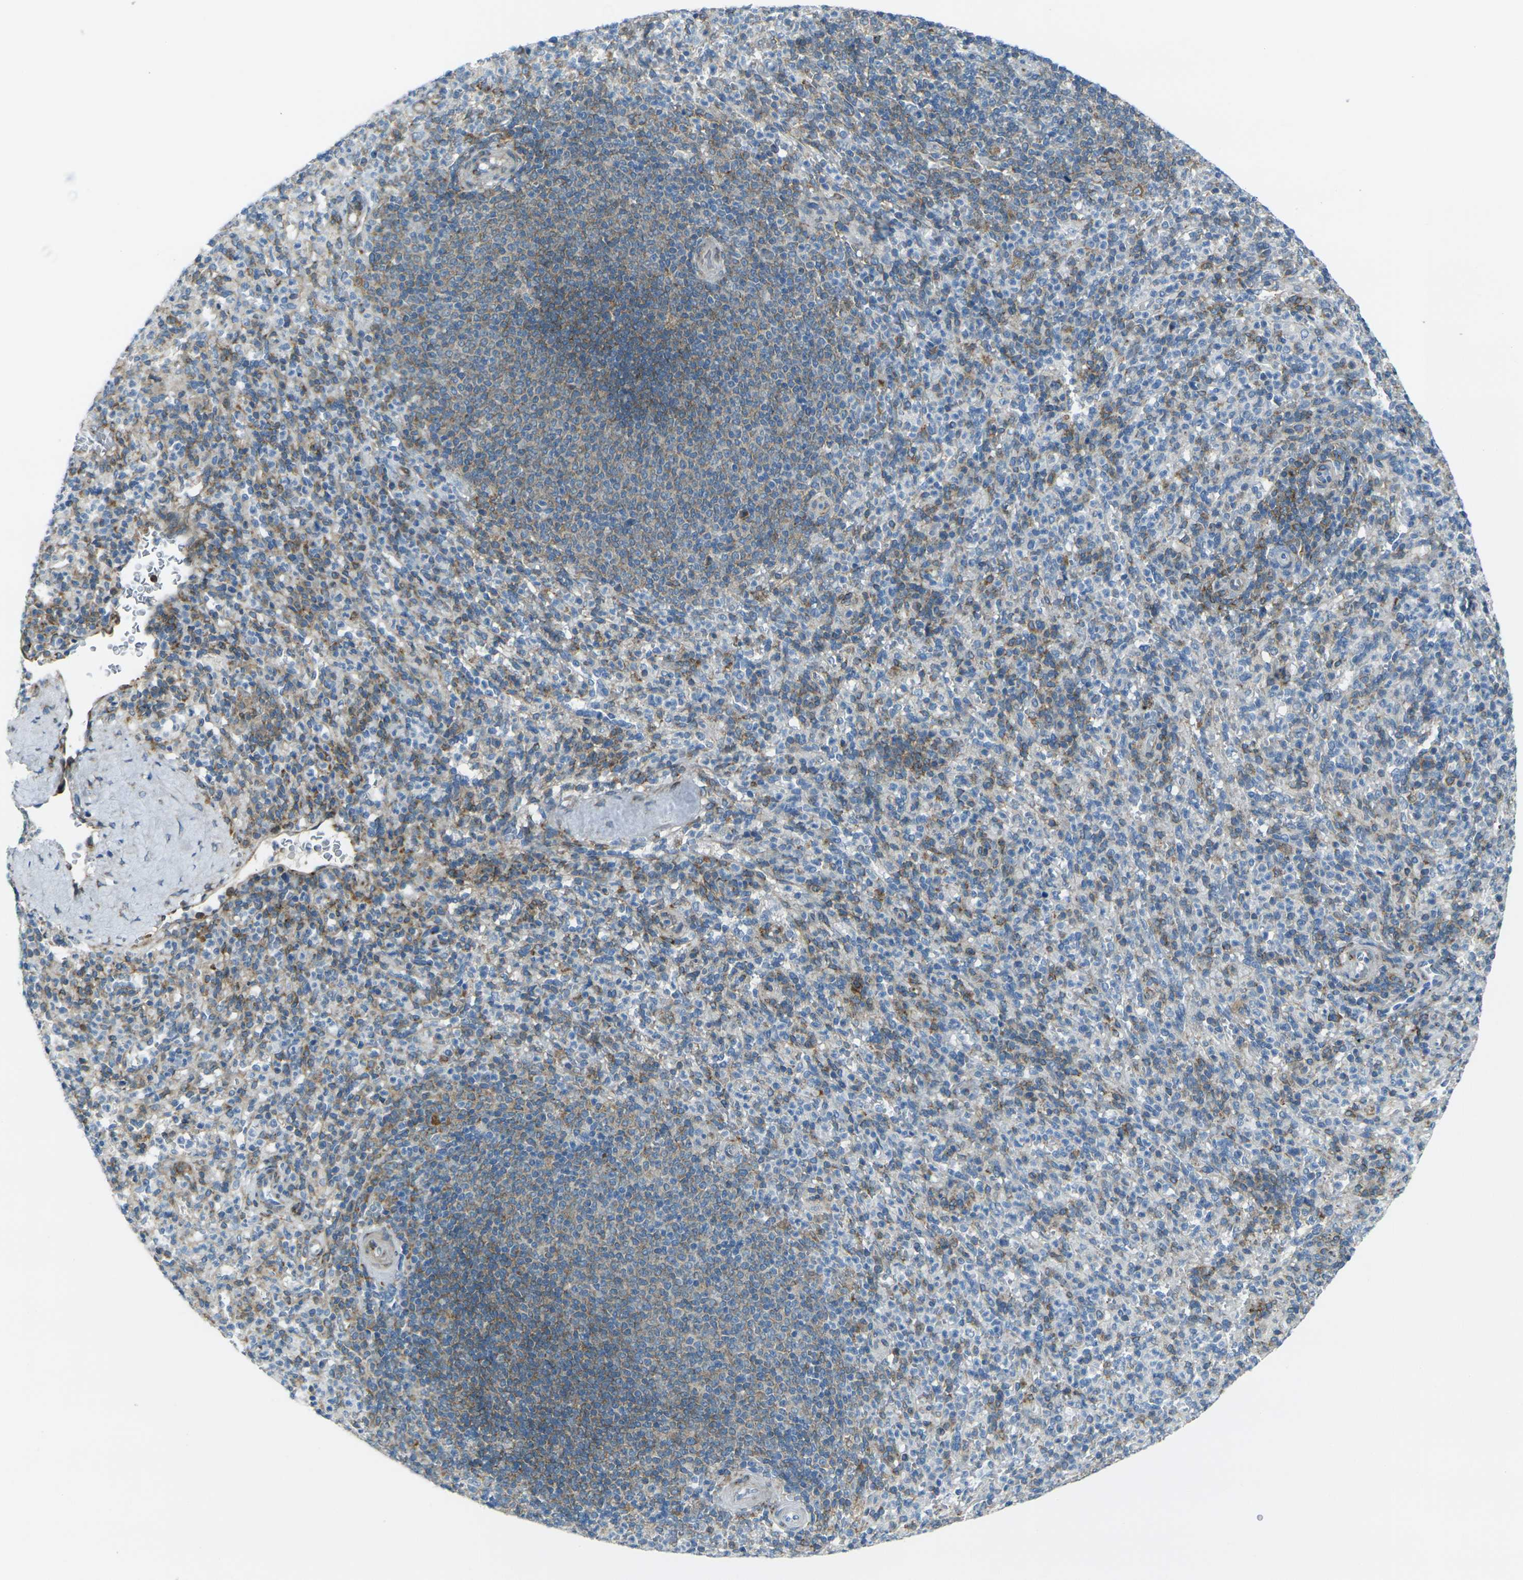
{"staining": {"intensity": "moderate", "quantity": "25%-75%", "location": "cytoplasmic/membranous"}, "tissue": "spleen", "cell_type": "Cells in red pulp", "image_type": "normal", "snomed": [{"axis": "morphology", "description": "Normal tissue, NOS"}, {"axis": "topography", "description": "Spleen"}], "caption": "IHC of benign spleen displays medium levels of moderate cytoplasmic/membranous positivity in approximately 25%-75% of cells in red pulp.", "gene": "CELSR2", "patient": {"sex": "male", "age": 36}}